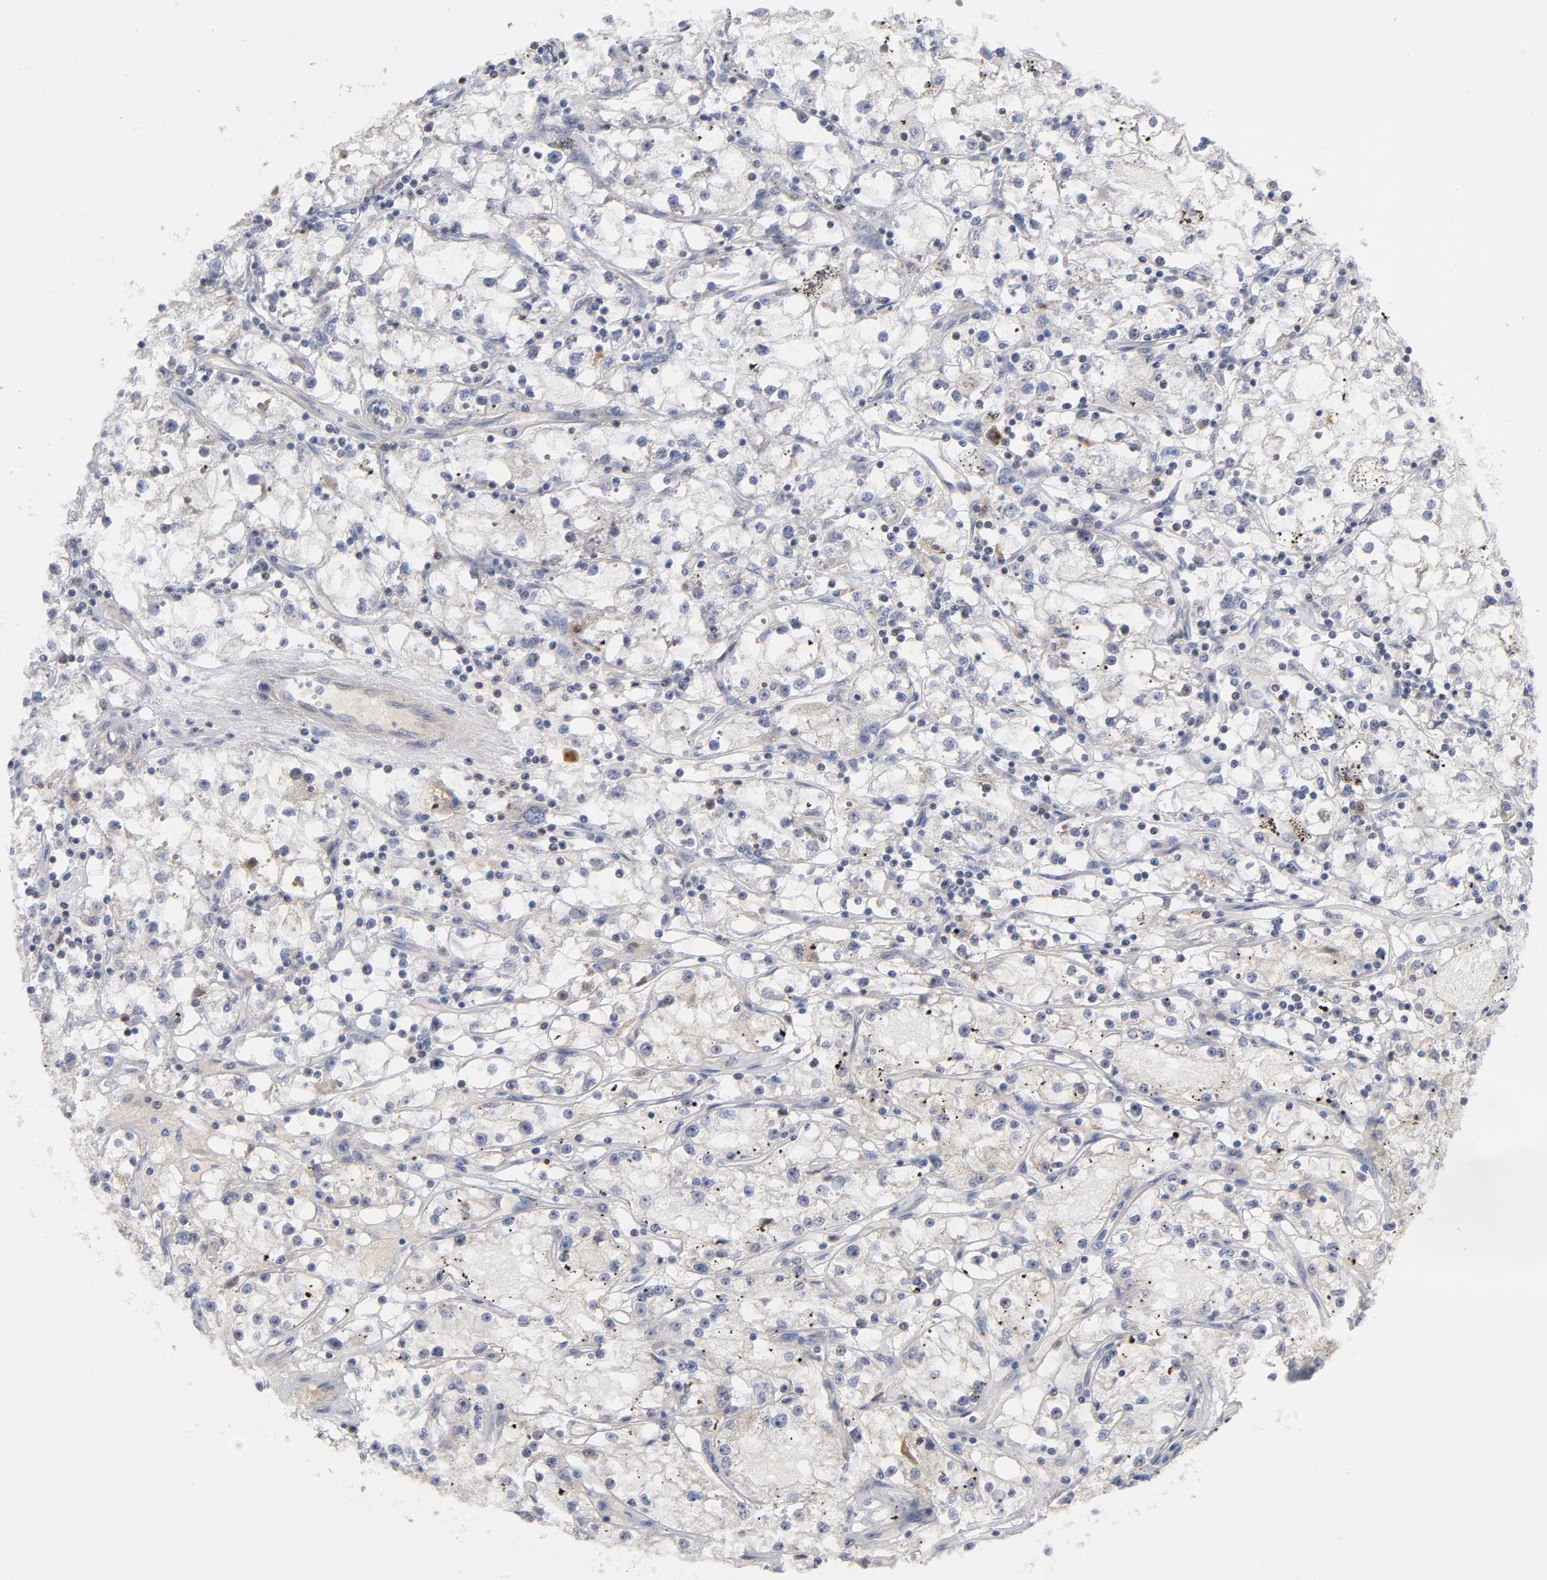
{"staining": {"intensity": "negative", "quantity": "none", "location": "none"}, "tissue": "renal cancer", "cell_type": "Tumor cells", "image_type": "cancer", "snomed": [{"axis": "morphology", "description": "Adenocarcinoma, NOS"}, {"axis": "topography", "description": "Kidney"}], "caption": "Immunohistochemistry of renal adenocarcinoma reveals no expression in tumor cells.", "gene": "TRADD", "patient": {"sex": "male", "age": 56}}